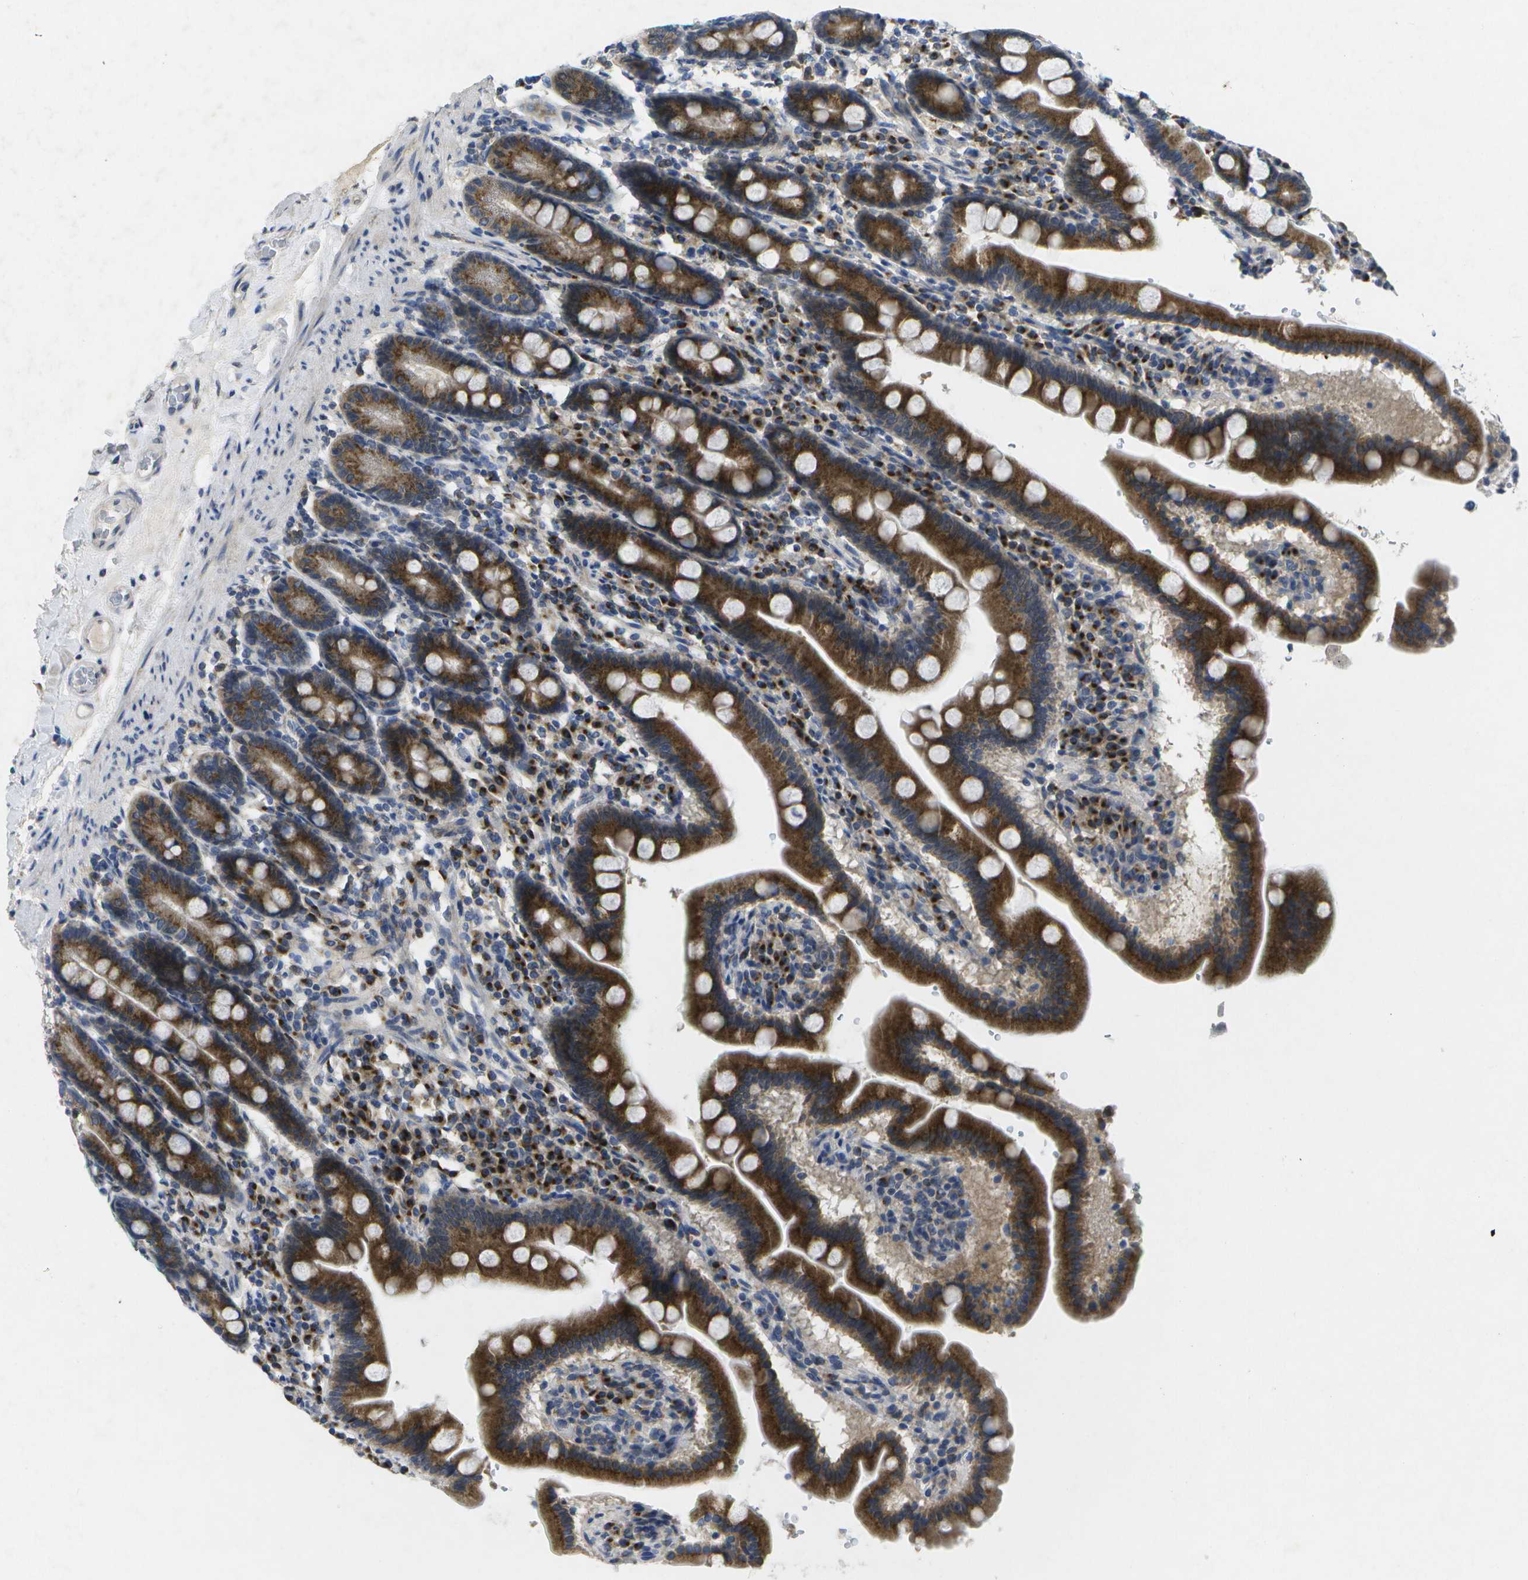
{"staining": {"intensity": "strong", "quantity": ">75%", "location": "cytoplasmic/membranous"}, "tissue": "duodenum", "cell_type": "Glandular cells", "image_type": "normal", "snomed": [{"axis": "morphology", "description": "Normal tissue, NOS"}, {"axis": "topography", "description": "Duodenum"}], "caption": "A brown stain labels strong cytoplasmic/membranous expression of a protein in glandular cells of unremarkable duodenum. The staining was performed using DAB, with brown indicating positive protein expression. Nuclei are stained blue with hematoxylin.", "gene": "KDELR1", "patient": {"sex": "male", "age": 50}}